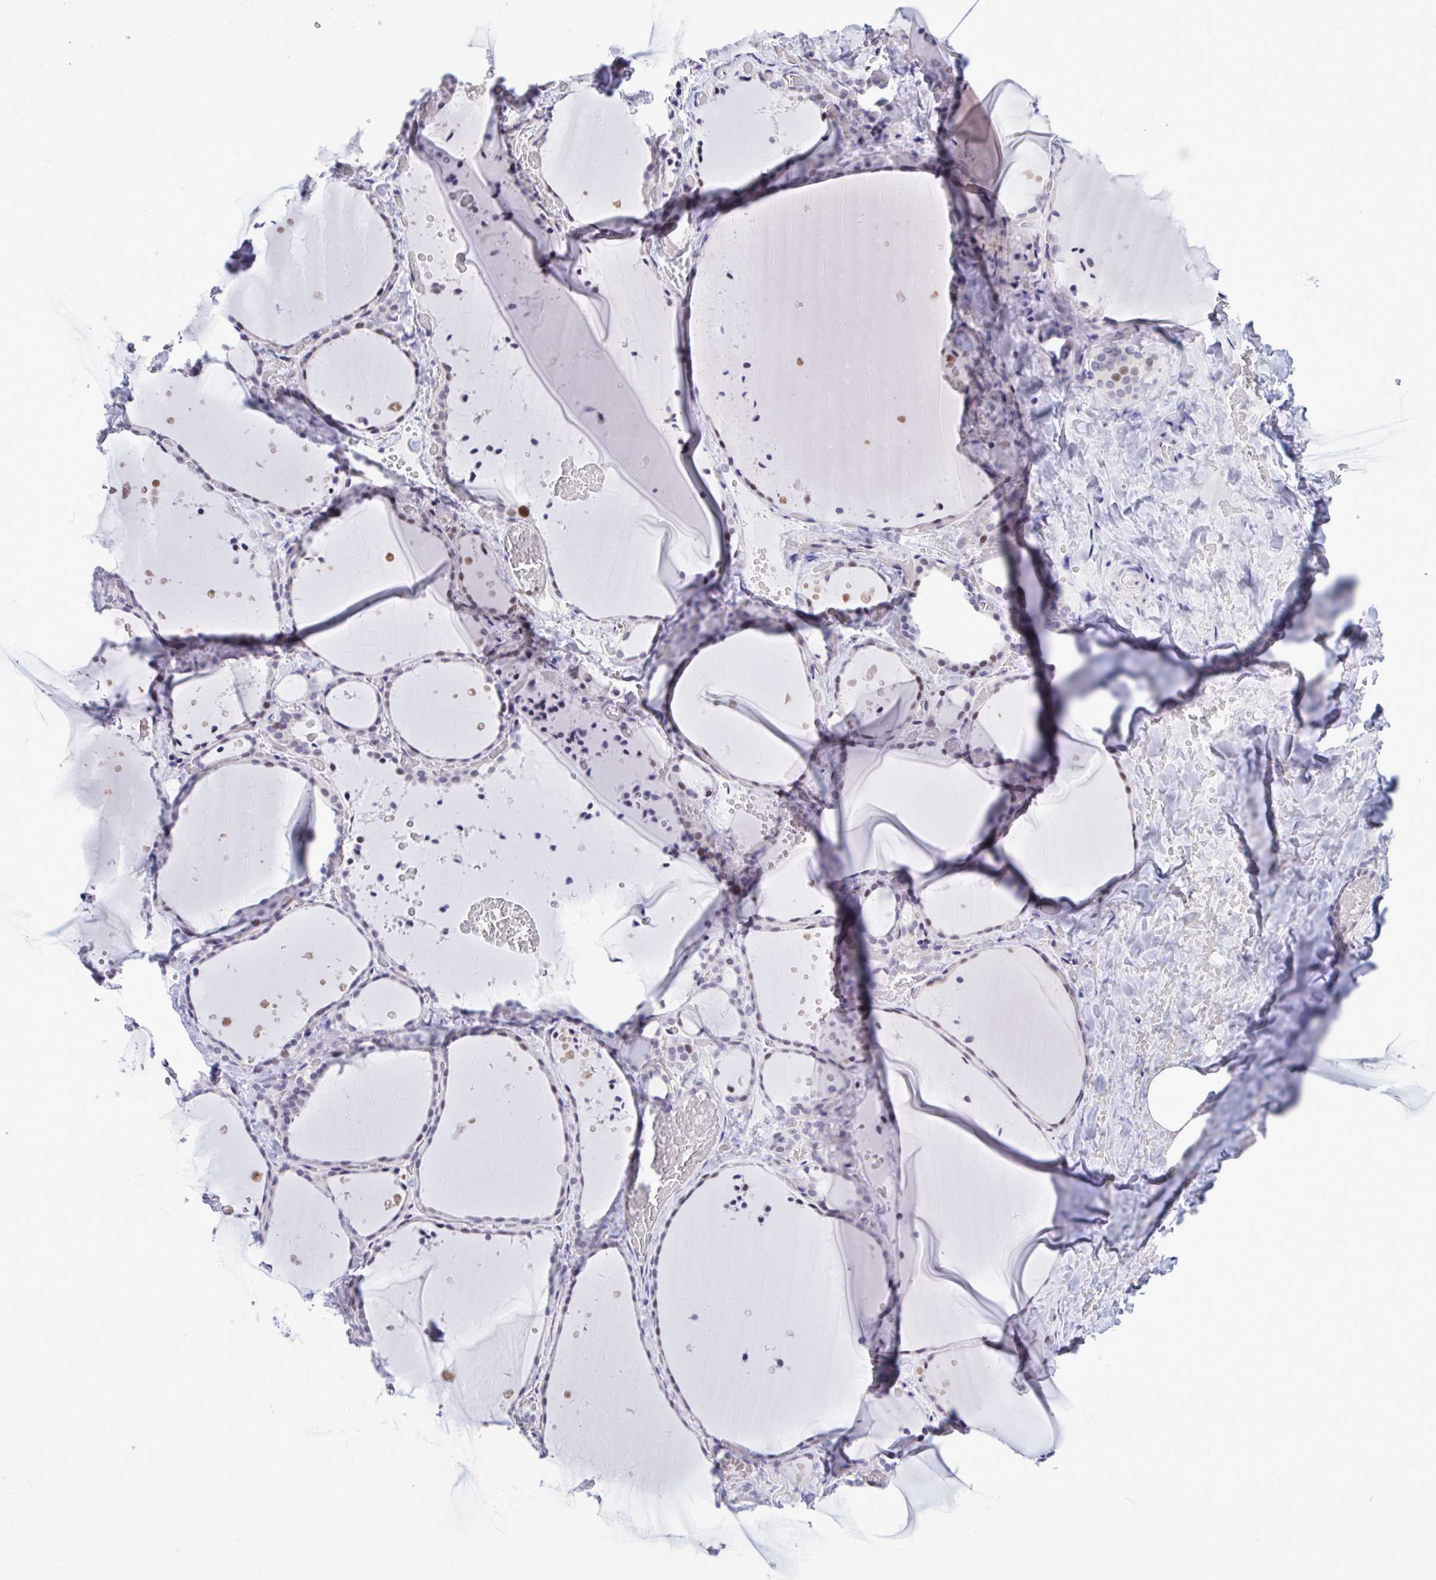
{"staining": {"intensity": "moderate", "quantity": "25%-75%", "location": "nuclear"}, "tissue": "thyroid gland", "cell_type": "Glandular cells", "image_type": "normal", "snomed": [{"axis": "morphology", "description": "Normal tissue, NOS"}, {"axis": "topography", "description": "Thyroid gland"}], "caption": "IHC (DAB (3,3'-diaminobenzidine)) staining of benign thyroid gland demonstrates moderate nuclear protein staining in approximately 25%-75% of glandular cells.", "gene": "C1QL2", "patient": {"sex": "female", "age": 36}}